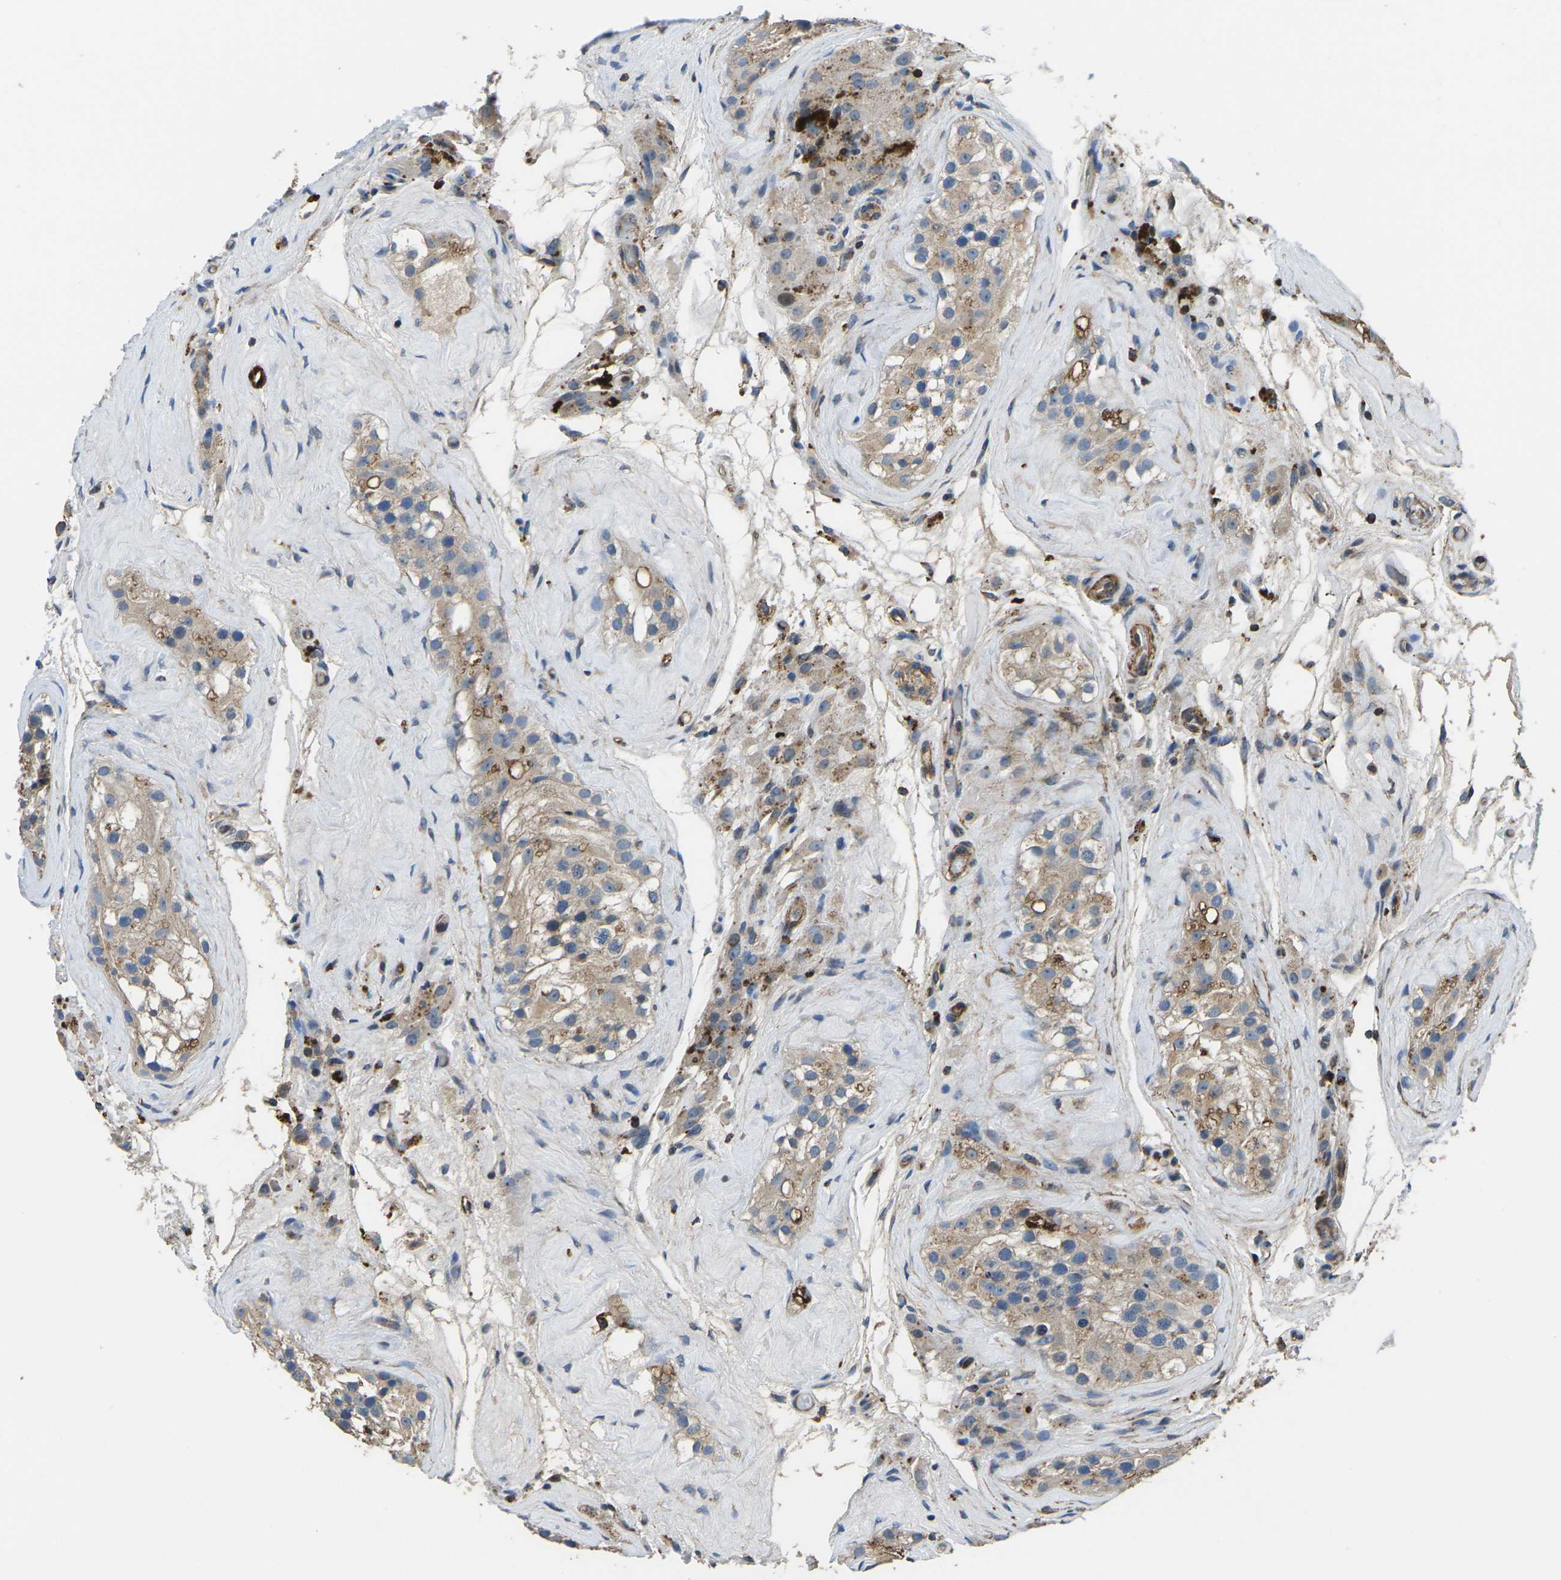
{"staining": {"intensity": "weak", "quantity": "25%-75%", "location": "cytoplasmic/membranous"}, "tissue": "testis", "cell_type": "Cells in seminiferous ducts", "image_type": "normal", "snomed": [{"axis": "morphology", "description": "Normal tissue, NOS"}, {"axis": "morphology", "description": "Seminoma, NOS"}, {"axis": "topography", "description": "Testis"}], "caption": "DAB immunohistochemical staining of normal human testis demonstrates weak cytoplasmic/membranous protein positivity in about 25%-75% of cells in seminiferous ducts. The protein of interest is stained brown, and the nuclei are stained in blue (DAB IHC with brightfield microscopy, high magnification).", "gene": "KCNJ15", "patient": {"sex": "male", "age": 71}}